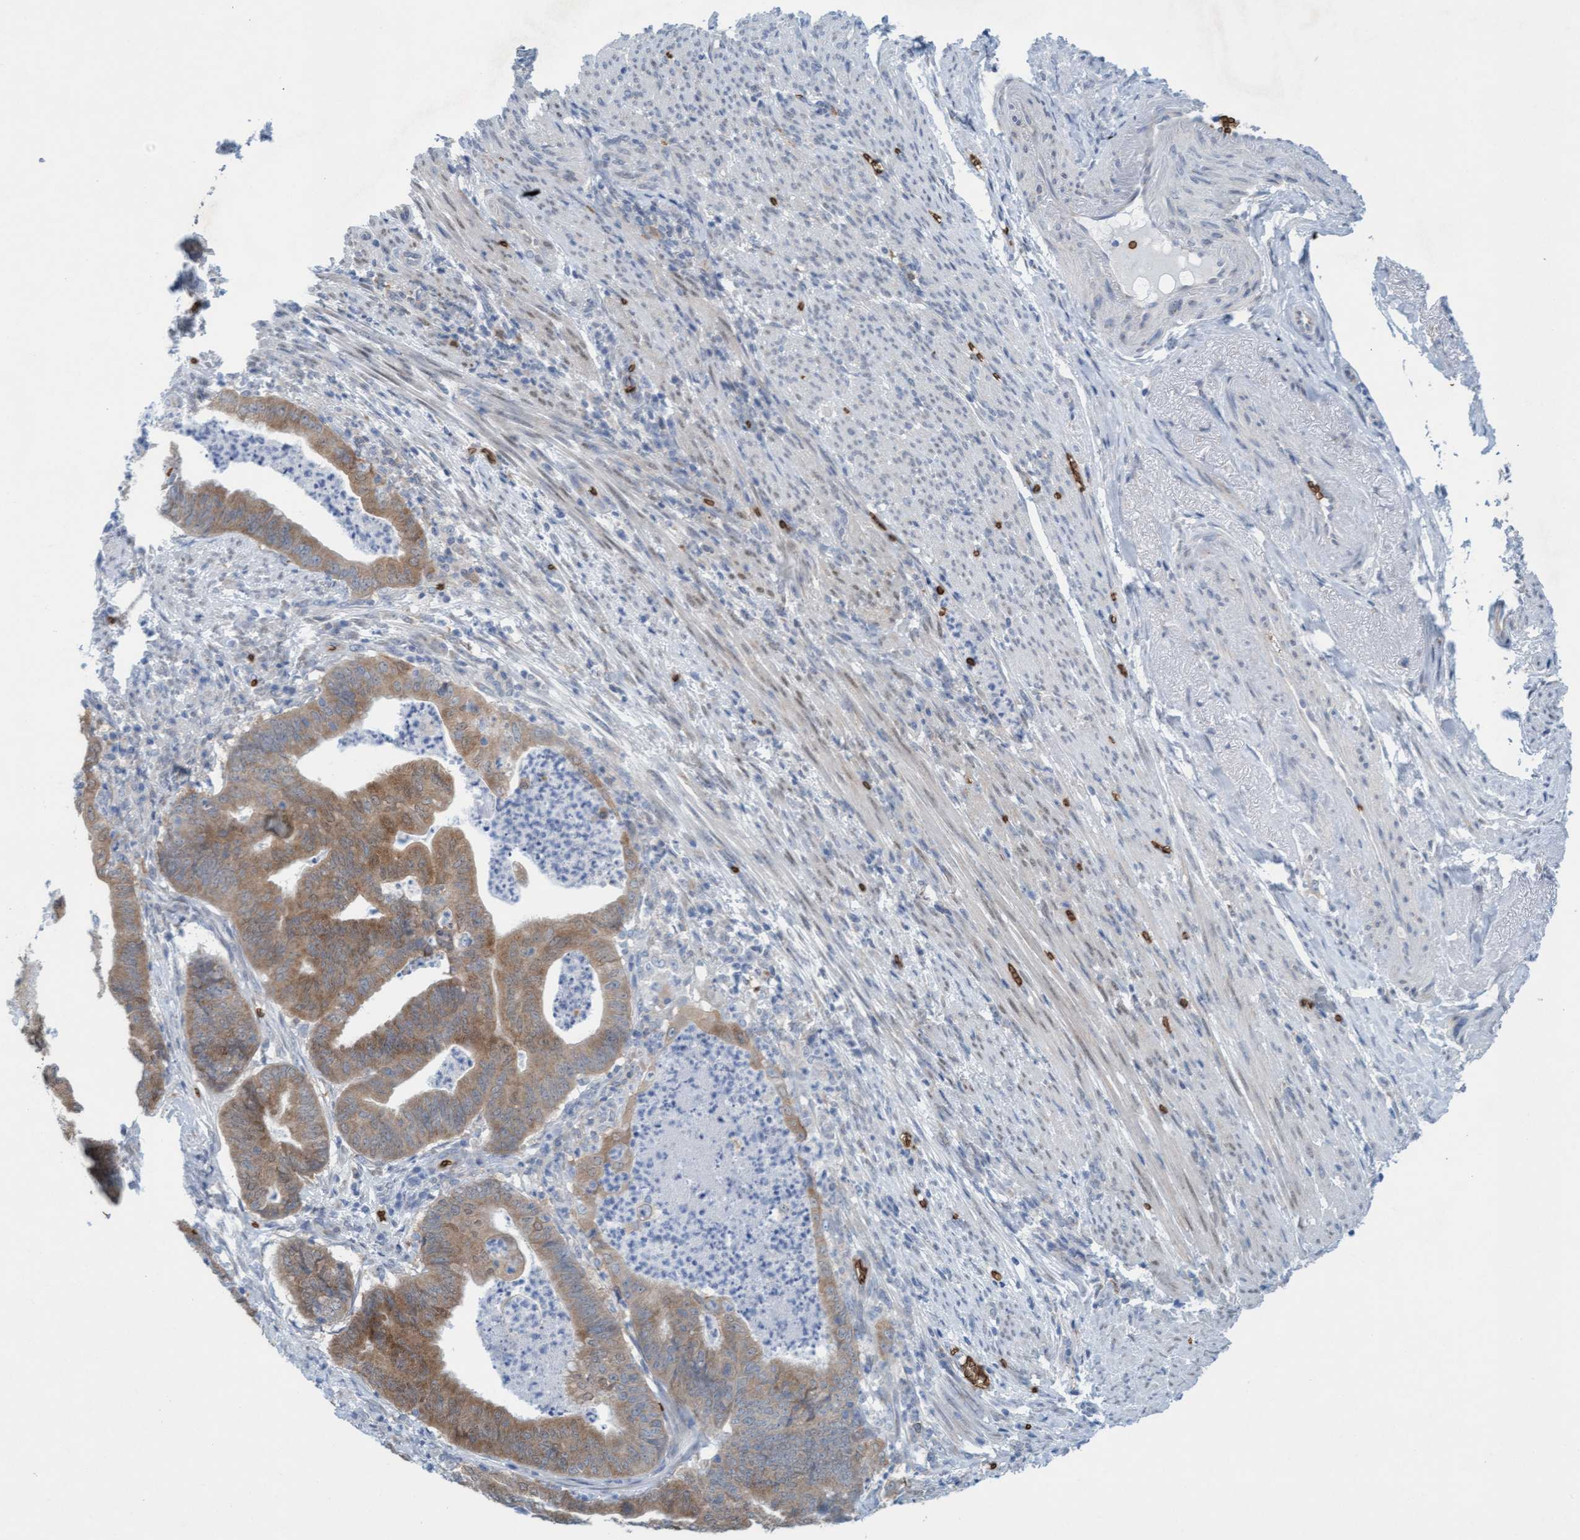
{"staining": {"intensity": "moderate", "quantity": ">75%", "location": "cytoplasmic/membranous"}, "tissue": "endometrial cancer", "cell_type": "Tumor cells", "image_type": "cancer", "snomed": [{"axis": "morphology", "description": "Polyp, NOS"}, {"axis": "morphology", "description": "Adenocarcinoma, NOS"}, {"axis": "morphology", "description": "Adenoma, NOS"}, {"axis": "topography", "description": "Endometrium"}], "caption": "Protein expression by immunohistochemistry (IHC) displays moderate cytoplasmic/membranous positivity in approximately >75% of tumor cells in adenocarcinoma (endometrial).", "gene": "SPEM2", "patient": {"sex": "female", "age": 79}}